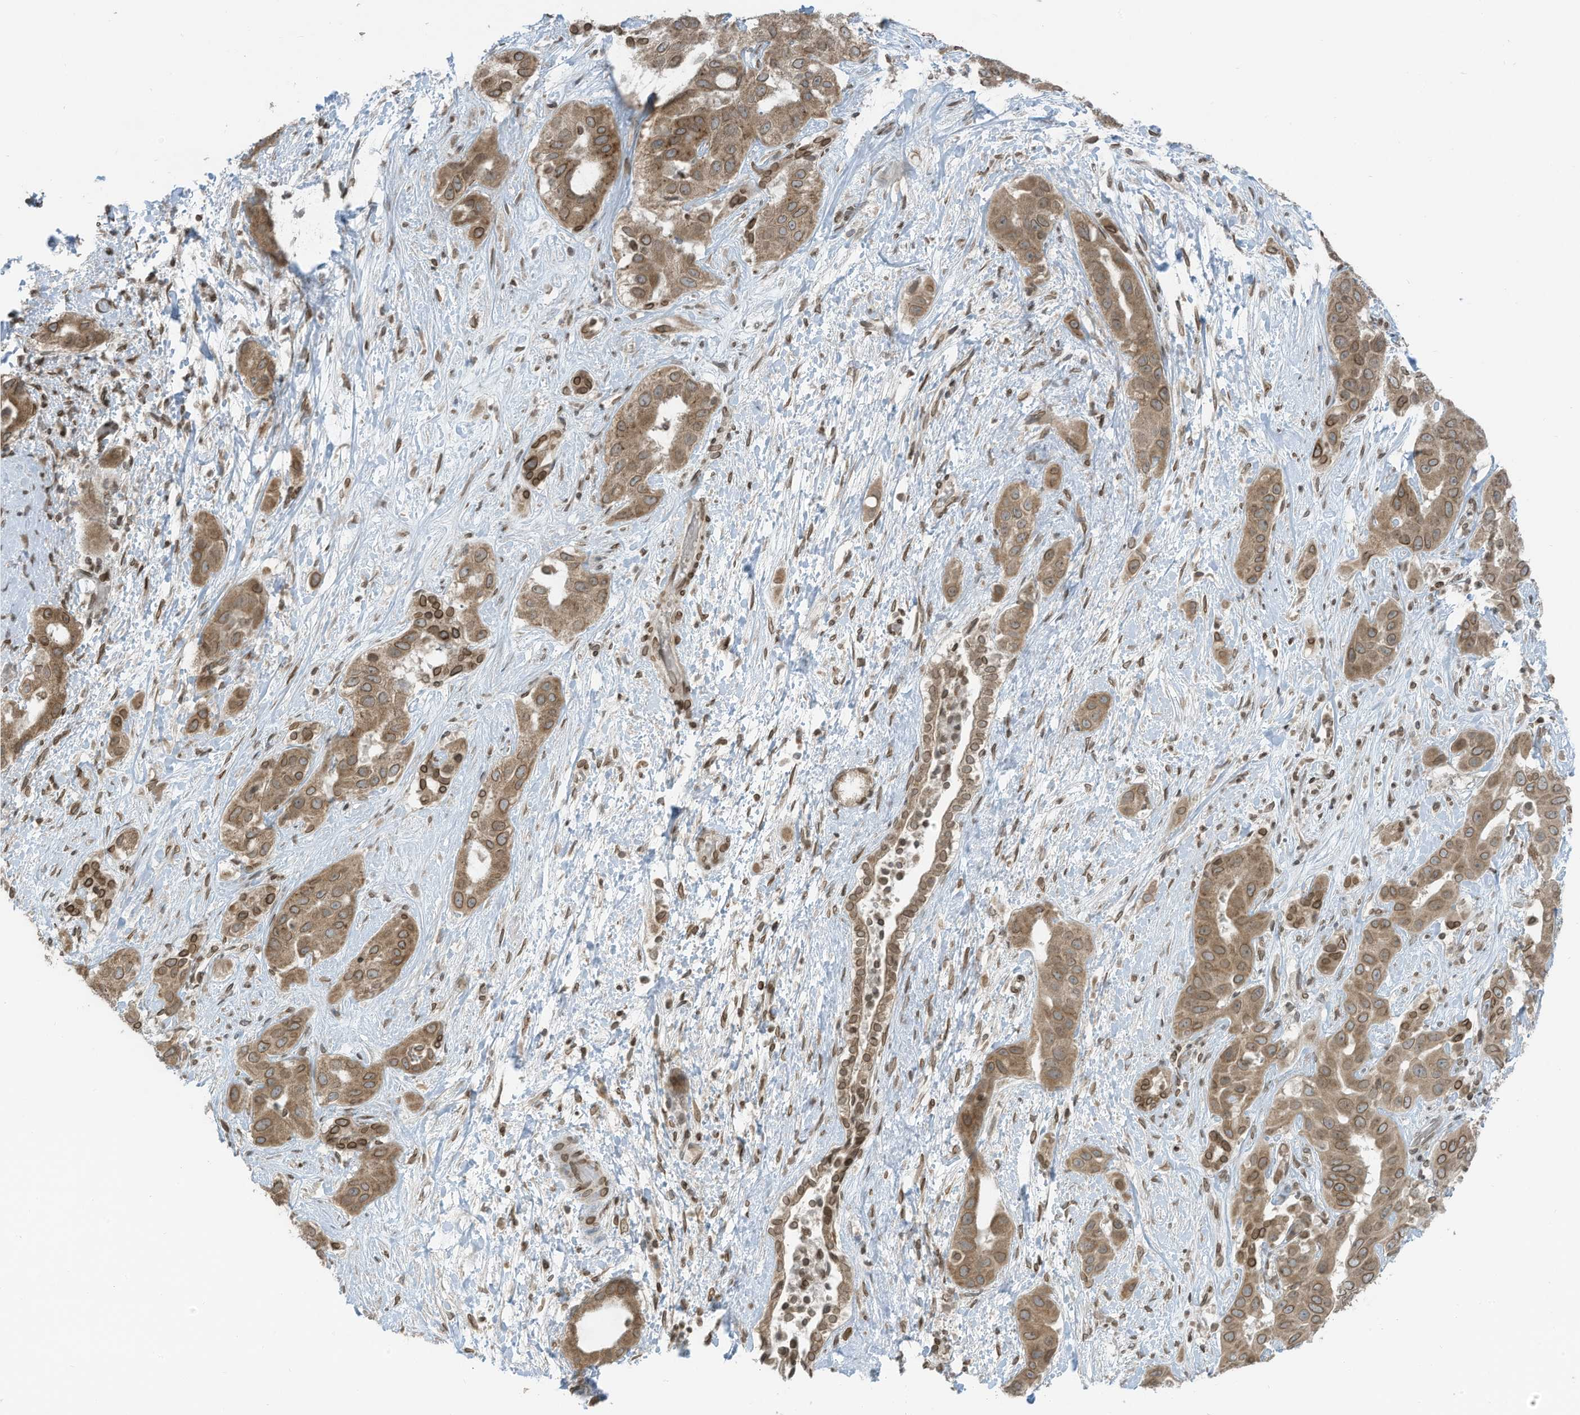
{"staining": {"intensity": "moderate", "quantity": ">75%", "location": "cytoplasmic/membranous,nuclear"}, "tissue": "liver cancer", "cell_type": "Tumor cells", "image_type": "cancer", "snomed": [{"axis": "morphology", "description": "Cholangiocarcinoma"}, {"axis": "topography", "description": "Liver"}], "caption": "A brown stain highlights moderate cytoplasmic/membranous and nuclear expression of a protein in liver cancer (cholangiocarcinoma) tumor cells.", "gene": "RABL3", "patient": {"sex": "female", "age": 52}}